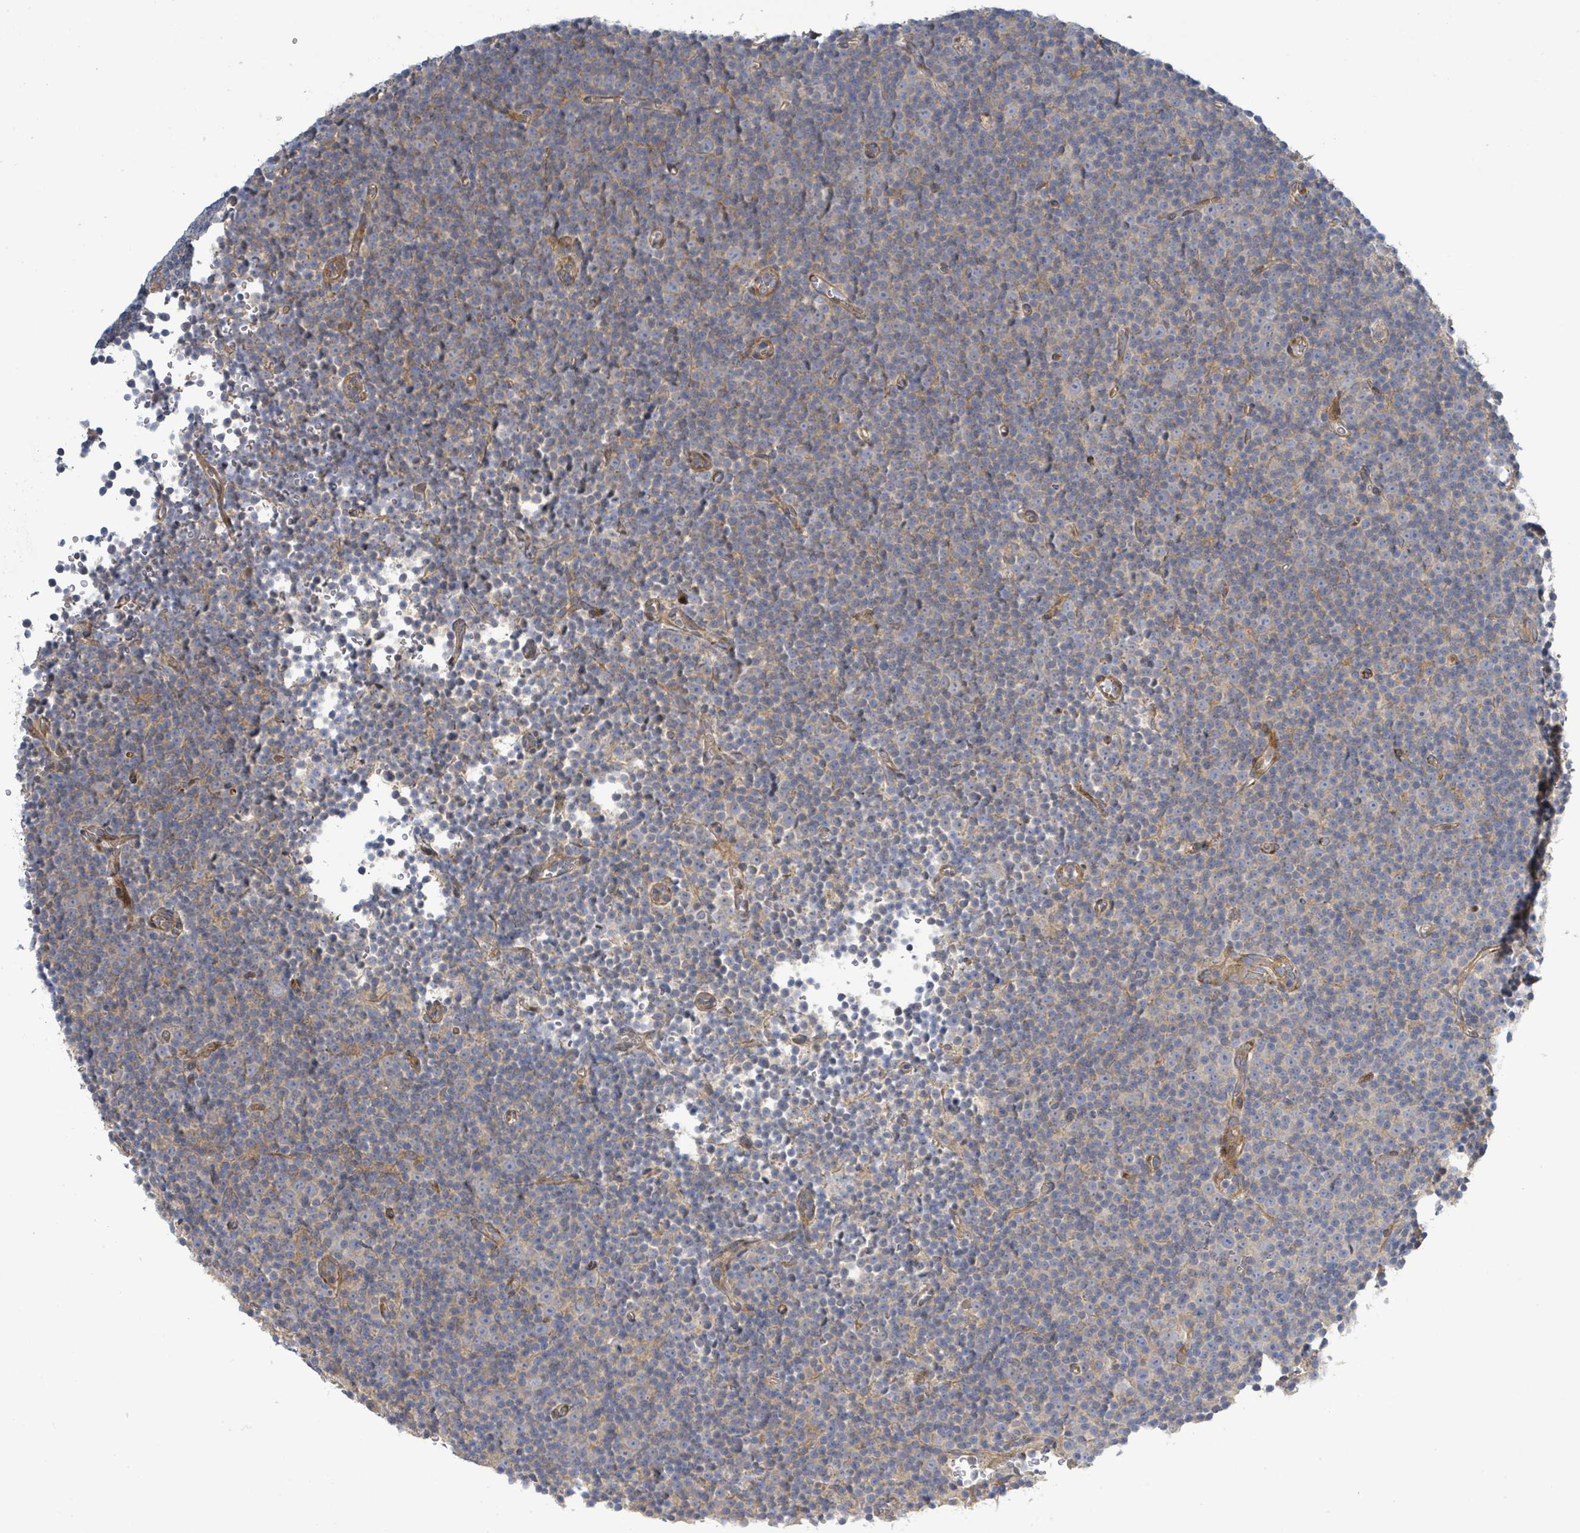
{"staining": {"intensity": "negative", "quantity": "none", "location": "none"}, "tissue": "lymphoma", "cell_type": "Tumor cells", "image_type": "cancer", "snomed": [{"axis": "morphology", "description": "Malignant lymphoma, non-Hodgkin's type, Low grade"}, {"axis": "topography", "description": "Lymph node"}], "caption": "The IHC histopathology image has no significant staining in tumor cells of malignant lymphoma, non-Hodgkin's type (low-grade) tissue. (Immunohistochemistry, brightfield microscopy, high magnification).", "gene": "CFAP210", "patient": {"sex": "female", "age": 67}}